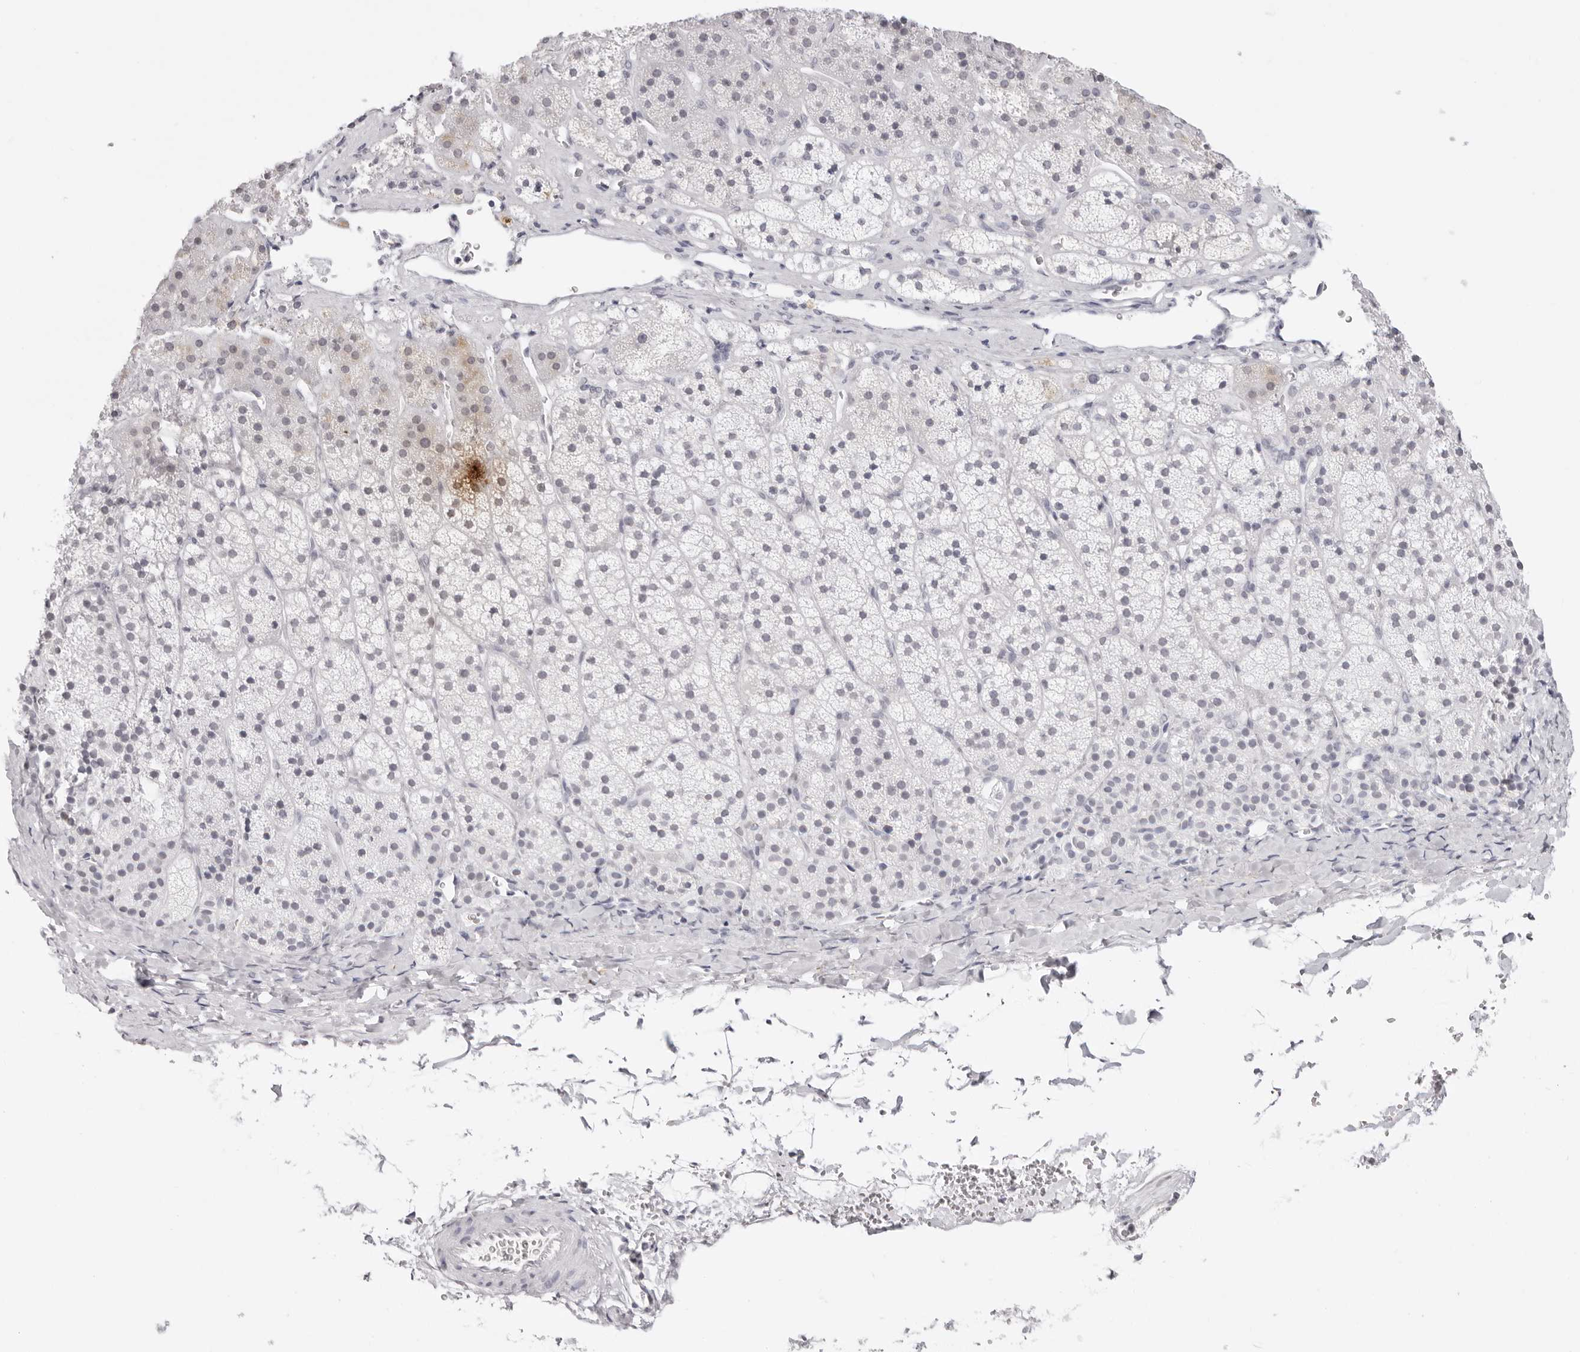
{"staining": {"intensity": "negative", "quantity": "none", "location": "none"}, "tissue": "adrenal gland", "cell_type": "Glandular cells", "image_type": "normal", "snomed": [{"axis": "morphology", "description": "Normal tissue, NOS"}, {"axis": "topography", "description": "Adrenal gland"}], "caption": "Benign adrenal gland was stained to show a protein in brown. There is no significant positivity in glandular cells.", "gene": "CST5", "patient": {"sex": "female", "age": 44}}